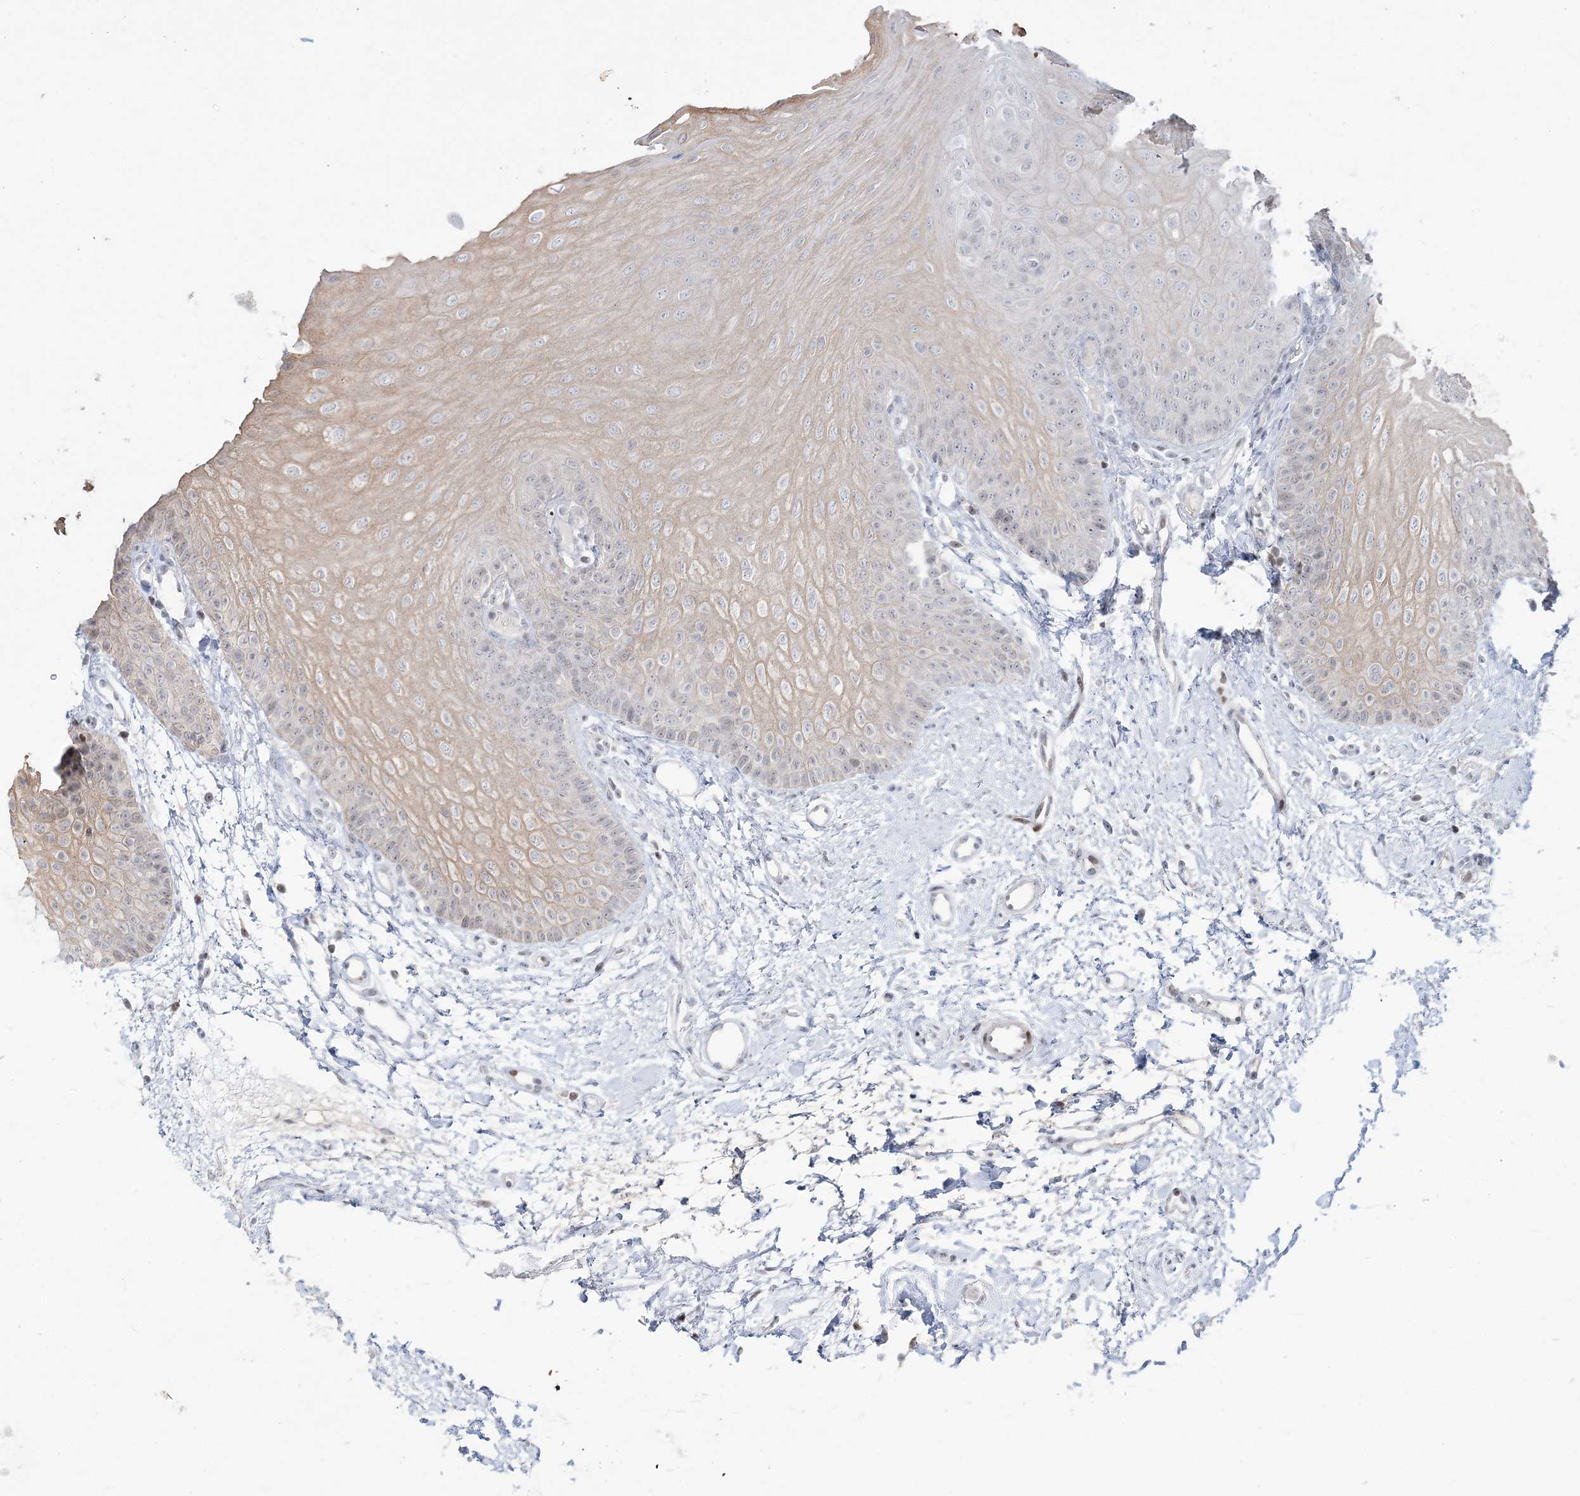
{"staining": {"intensity": "weak", "quantity": "25%-75%", "location": "cytoplasmic/membranous,nuclear"}, "tissue": "oral mucosa", "cell_type": "Squamous epithelial cells", "image_type": "normal", "snomed": [{"axis": "morphology", "description": "Normal tissue, NOS"}, {"axis": "topography", "description": "Oral tissue"}], "caption": "Protein analysis of normal oral mucosa shows weak cytoplasmic/membranous,nuclear positivity in about 25%-75% of squamous epithelial cells. (Brightfield microscopy of DAB IHC at high magnification).", "gene": "SH3BP4", "patient": {"sex": "female", "age": 68}}